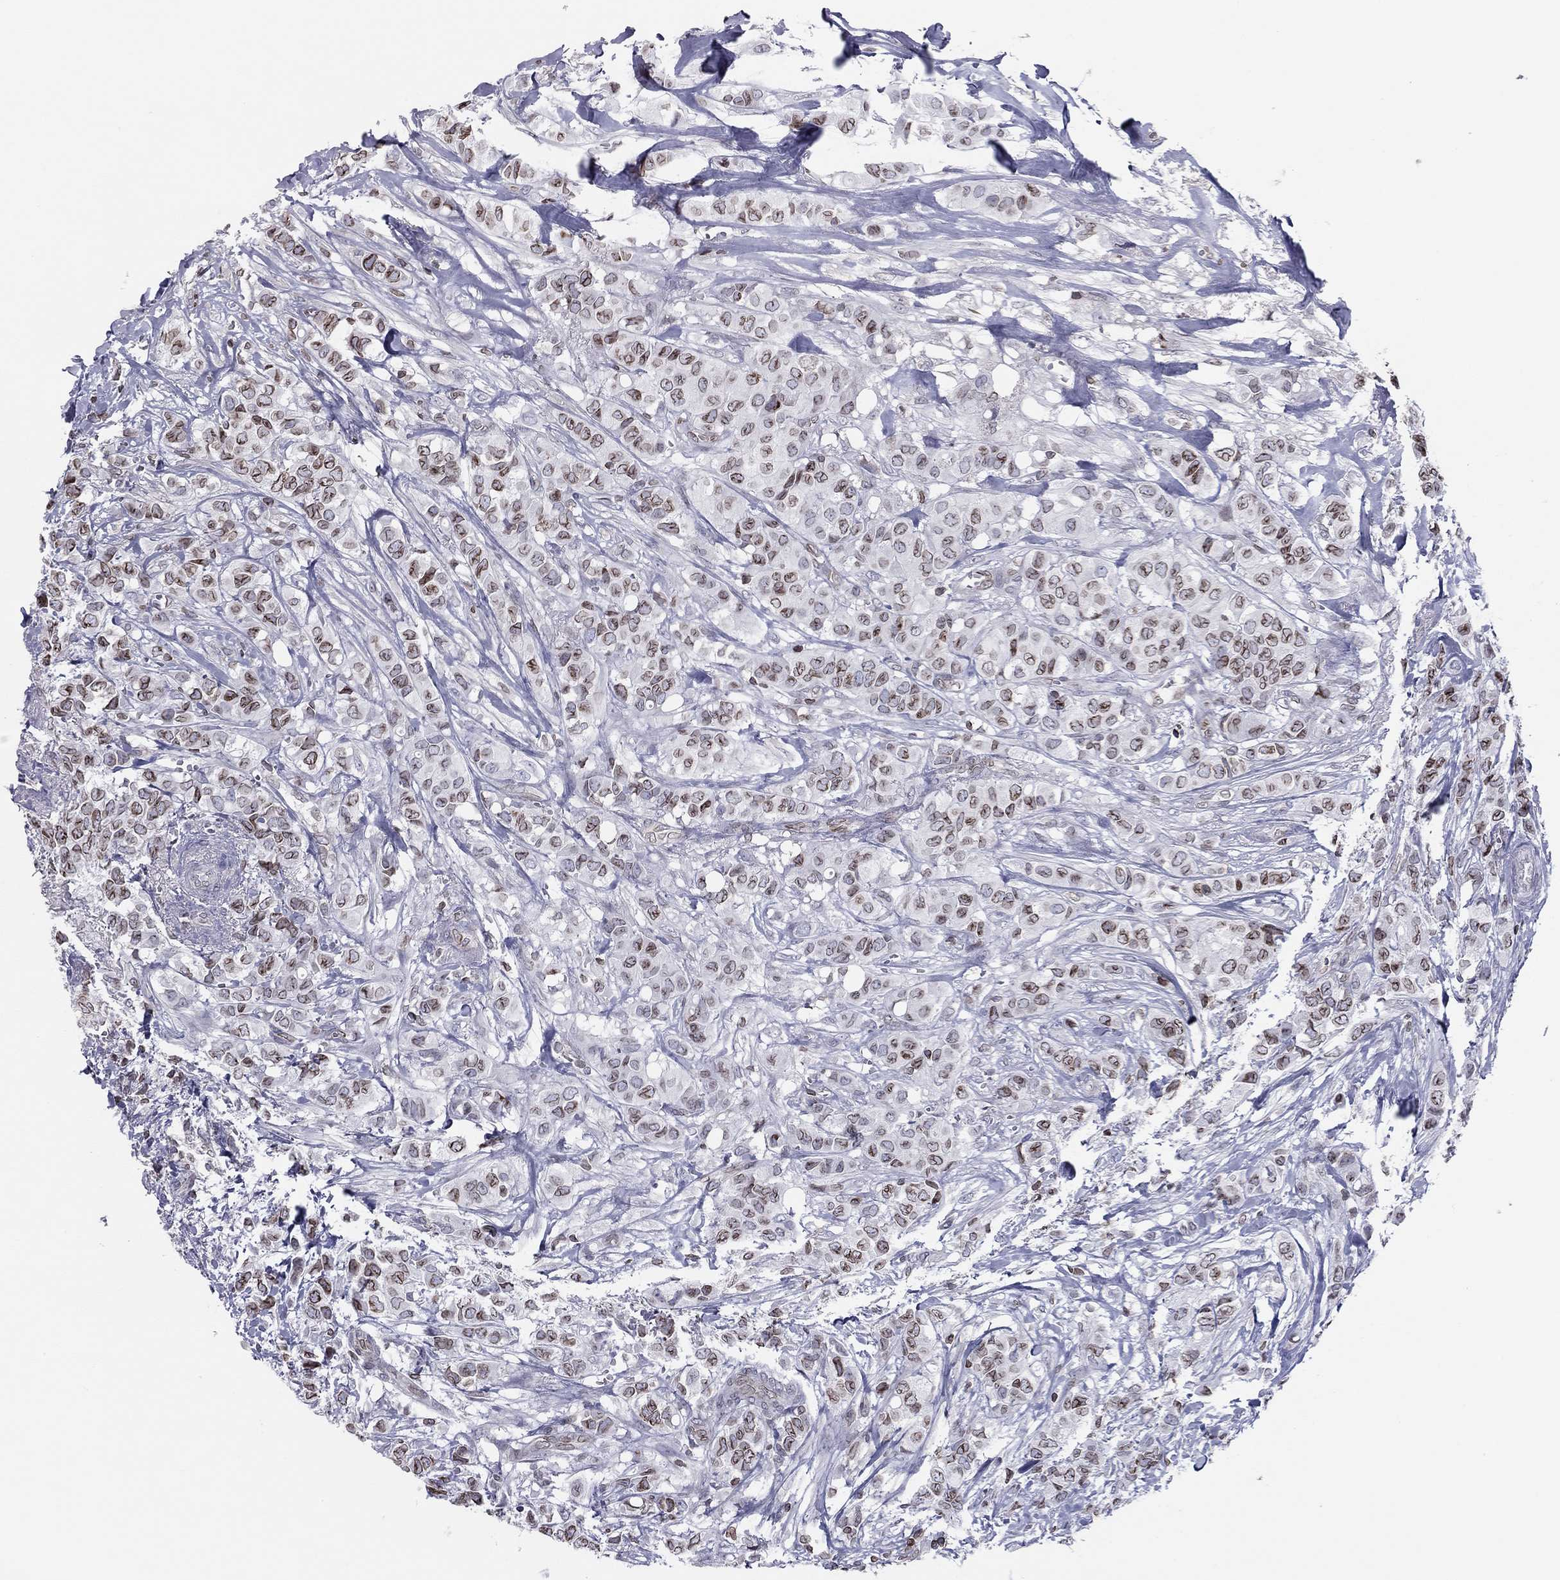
{"staining": {"intensity": "moderate", "quantity": "25%-75%", "location": "cytoplasmic/membranous,nuclear"}, "tissue": "breast cancer", "cell_type": "Tumor cells", "image_type": "cancer", "snomed": [{"axis": "morphology", "description": "Duct carcinoma"}, {"axis": "topography", "description": "Breast"}], "caption": "IHC (DAB) staining of infiltrating ductal carcinoma (breast) exhibits moderate cytoplasmic/membranous and nuclear protein staining in approximately 25%-75% of tumor cells. Using DAB (brown) and hematoxylin (blue) stains, captured at high magnification using brightfield microscopy.", "gene": "ESPL1", "patient": {"sex": "female", "age": 85}}